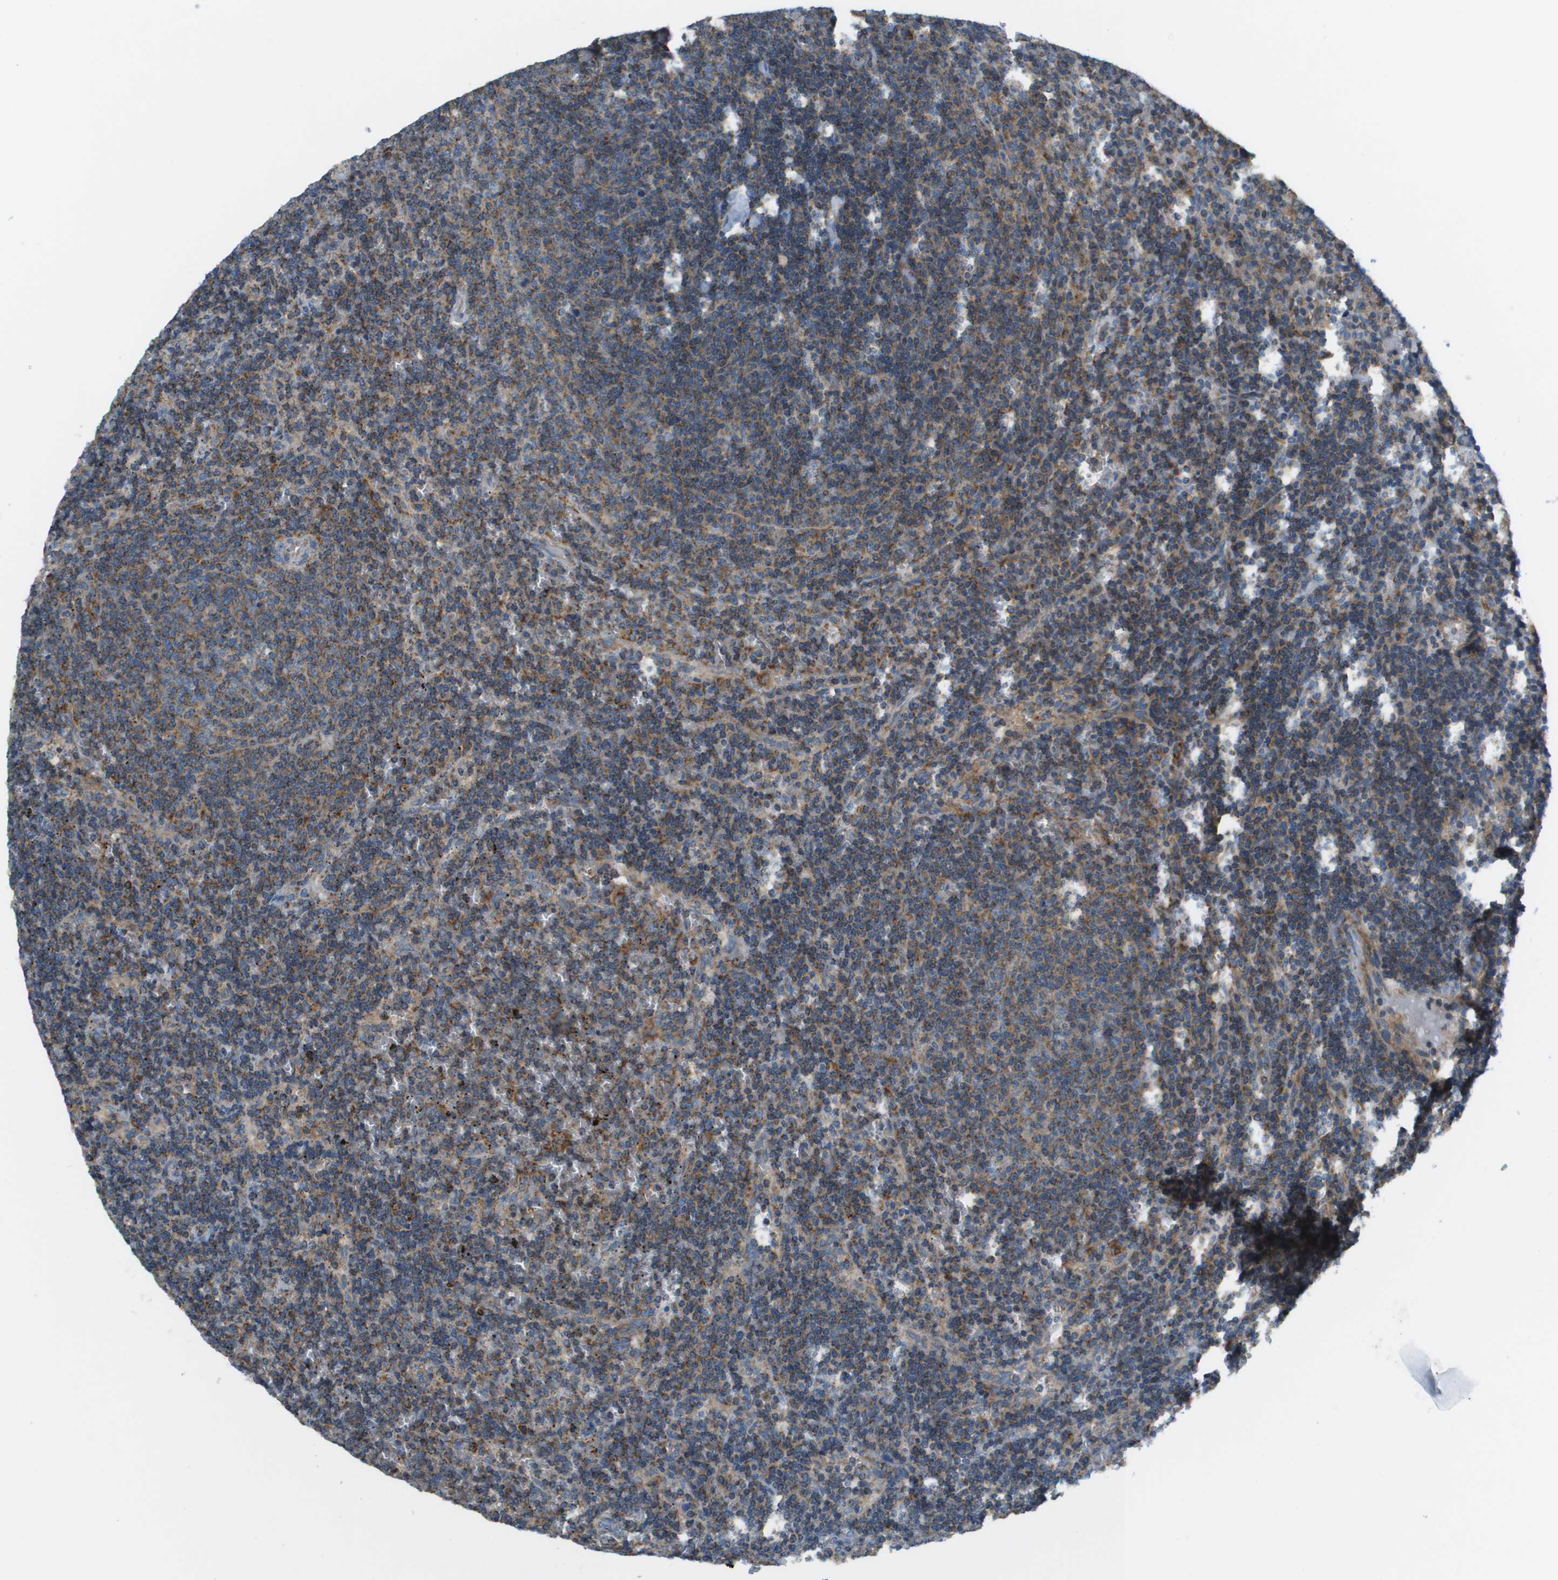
{"staining": {"intensity": "moderate", "quantity": ">75%", "location": "cytoplasmic/membranous"}, "tissue": "lymphoma", "cell_type": "Tumor cells", "image_type": "cancer", "snomed": [{"axis": "morphology", "description": "Malignant lymphoma, non-Hodgkin's type, Low grade"}, {"axis": "topography", "description": "Spleen"}], "caption": "Immunohistochemistry of human malignant lymphoma, non-Hodgkin's type (low-grade) displays medium levels of moderate cytoplasmic/membranous staining in approximately >75% of tumor cells.", "gene": "TAOK3", "patient": {"sex": "female", "age": 50}}